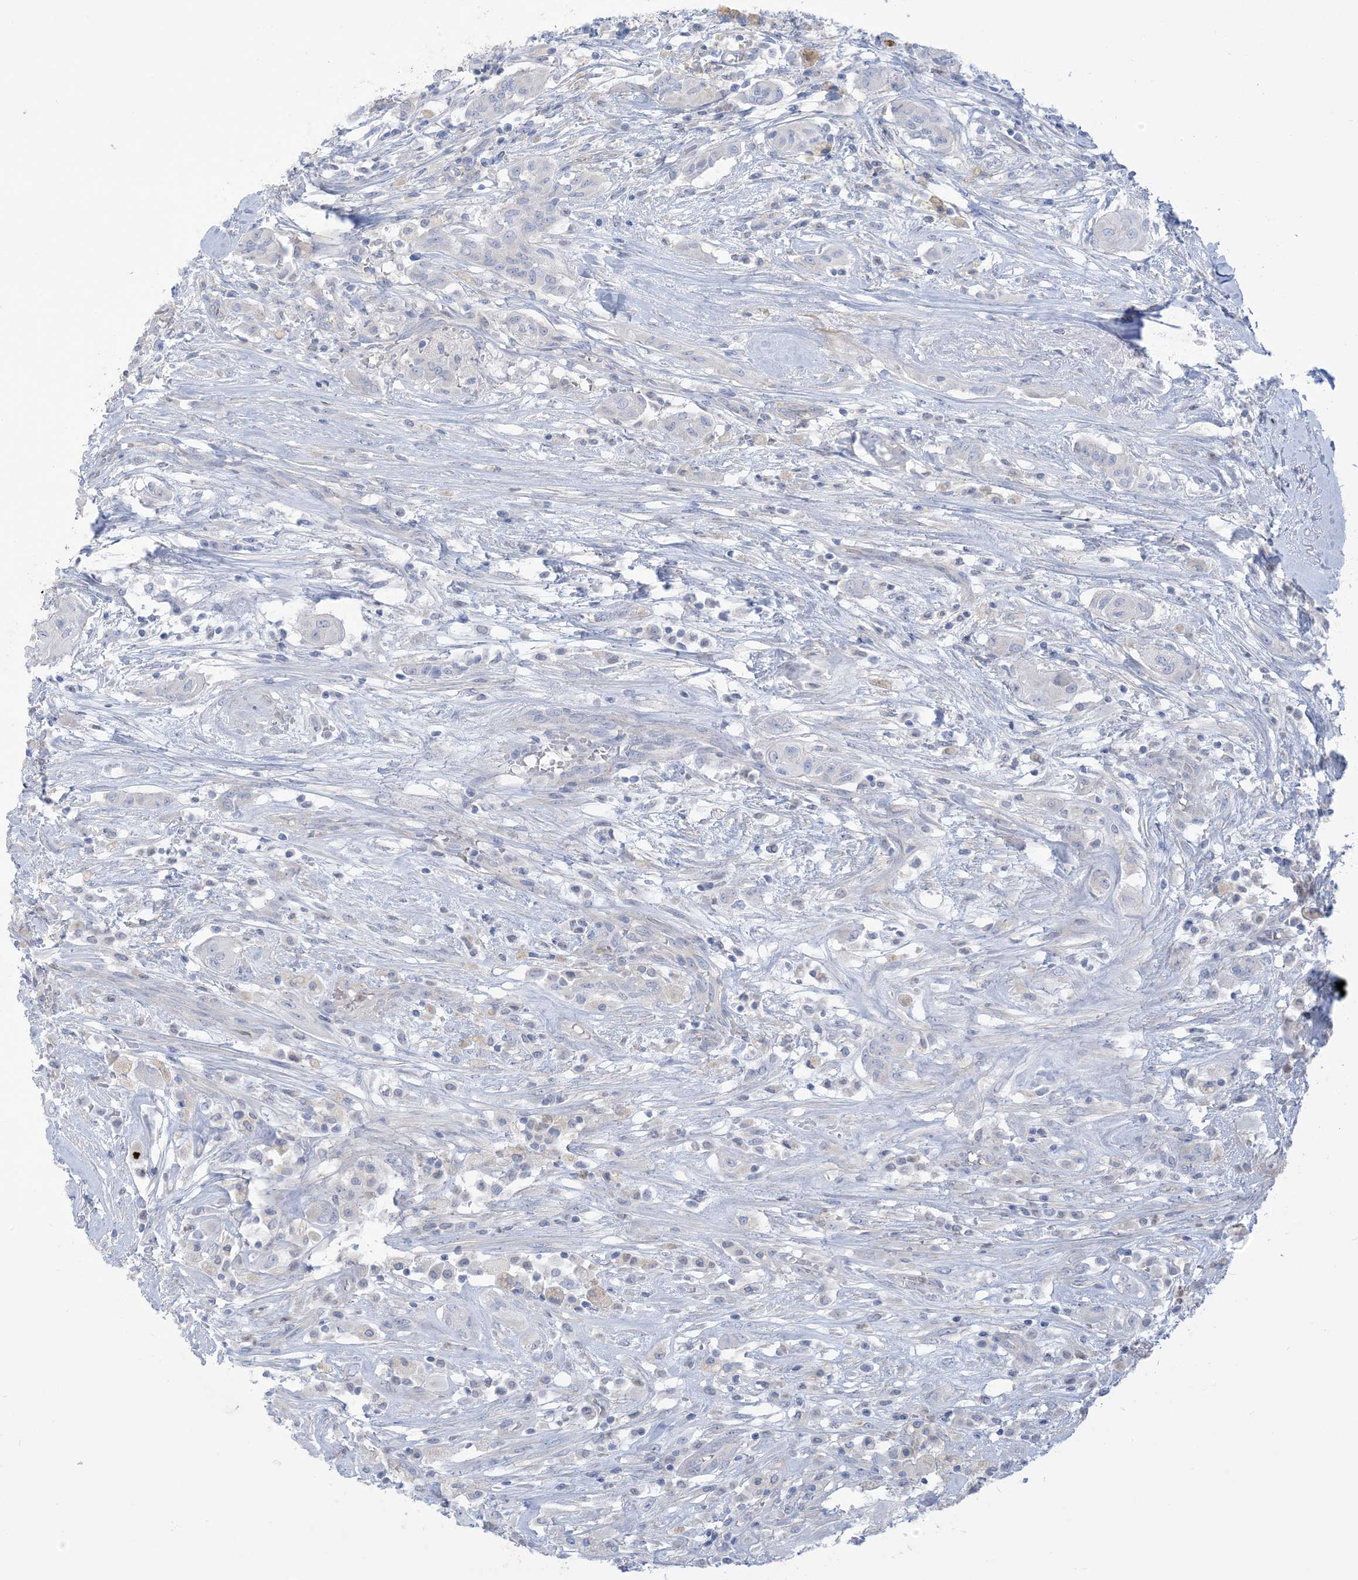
{"staining": {"intensity": "negative", "quantity": "none", "location": "none"}, "tissue": "thyroid cancer", "cell_type": "Tumor cells", "image_type": "cancer", "snomed": [{"axis": "morphology", "description": "Papillary adenocarcinoma, NOS"}, {"axis": "topography", "description": "Thyroid gland"}], "caption": "An immunohistochemistry (IHC) micrograph of thyroid papillary adenocarcinoma is shown. There is no staining in tumor cells of thyroid papillary adenocarcinoma.", "gene": "MTHFD2L", "patient": {"sex": "female", "age": 59}}